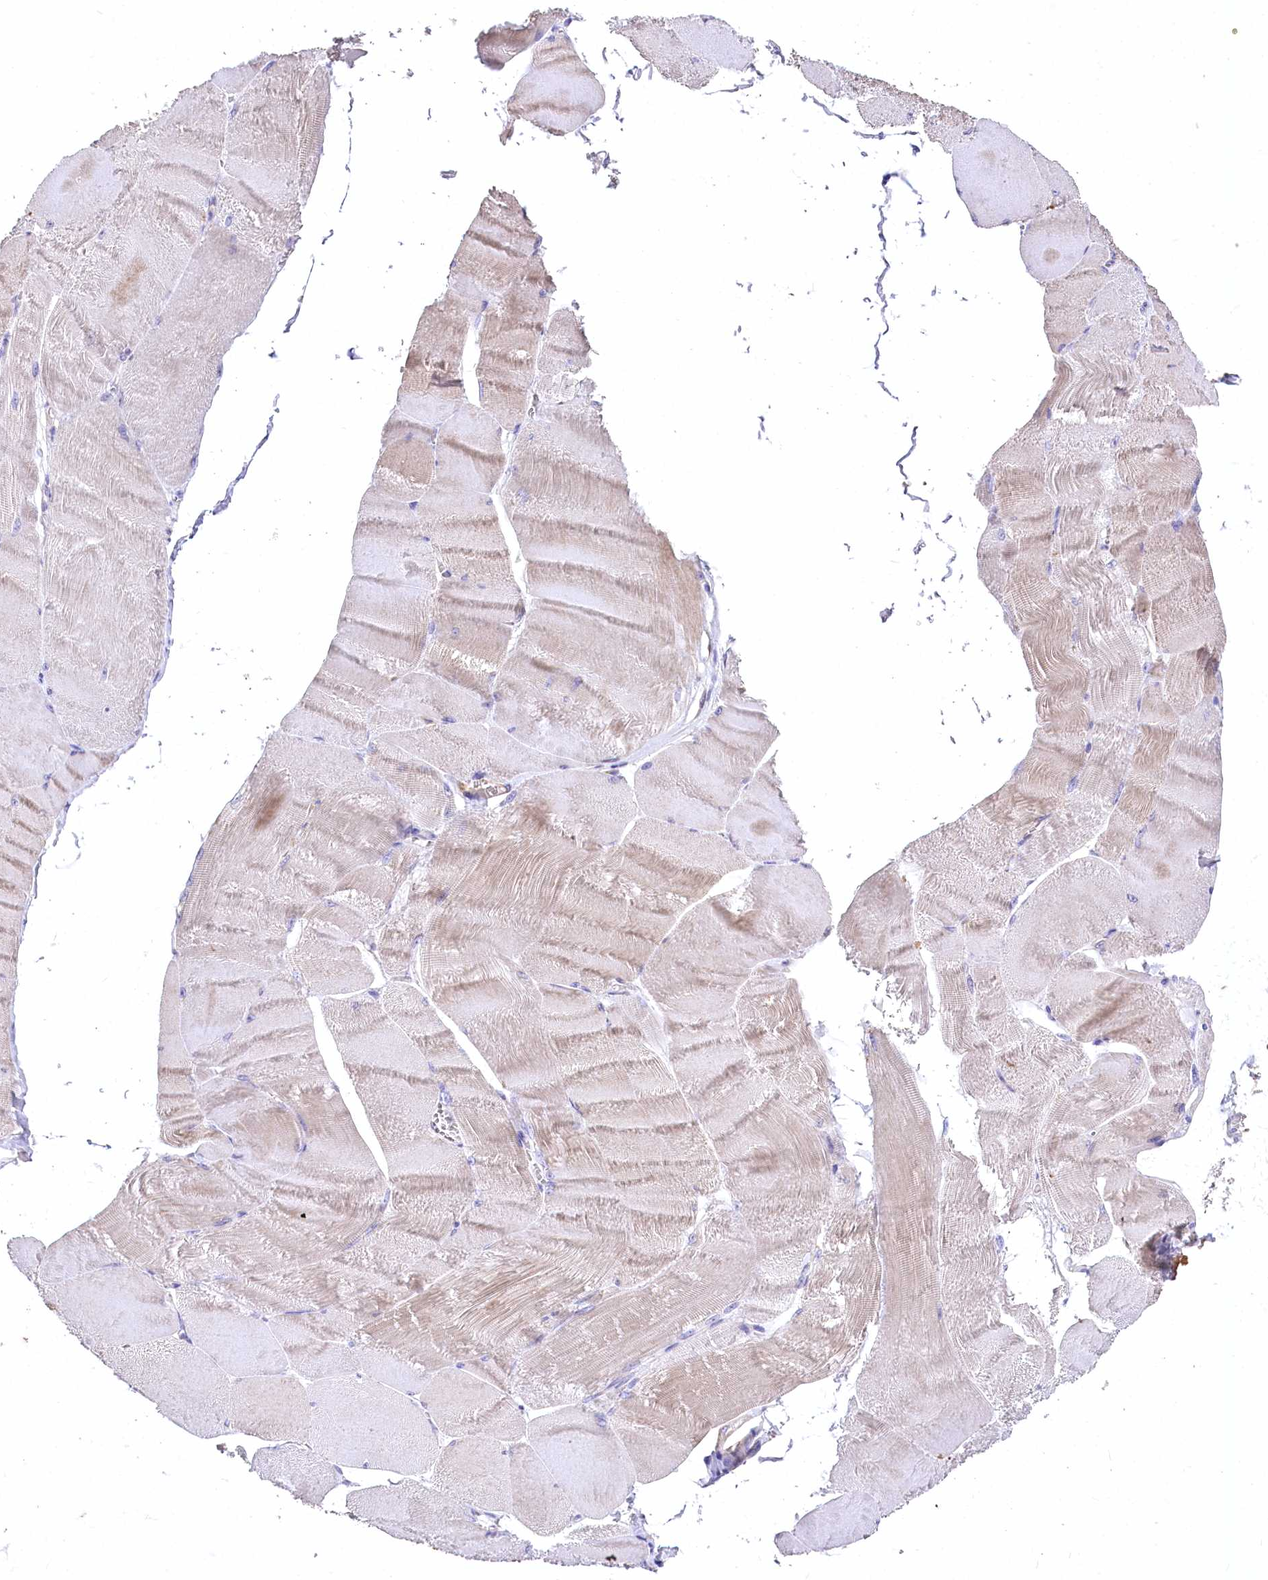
{"staining": {"intensity": "moderate", "quantity": "<25%", "location": "cytoplasmic/membranous"}, "tissue": "skeletal muscle", "cell_type": "Myocytes", "image_type": "normal", "snomed": [{"axis": "morphology", "description": "Normal tissue, NOS"}, {"axis": "morphology", "description": "Basal cell carcinoma"}, {"axis": "topography", "description": "Skeletal muscle"}], "caption": "A histopathology image of skeletal muscle stained for a protein demonstrates moderate cytoplasmic/membranous brown staining in myocytes. (DAB (3,3'-diaminobenzidine) = brown stain, brightfield microscopy at high magnification).", "gene": "RDH16", "patient": {"sex": "female", "age": 64}}